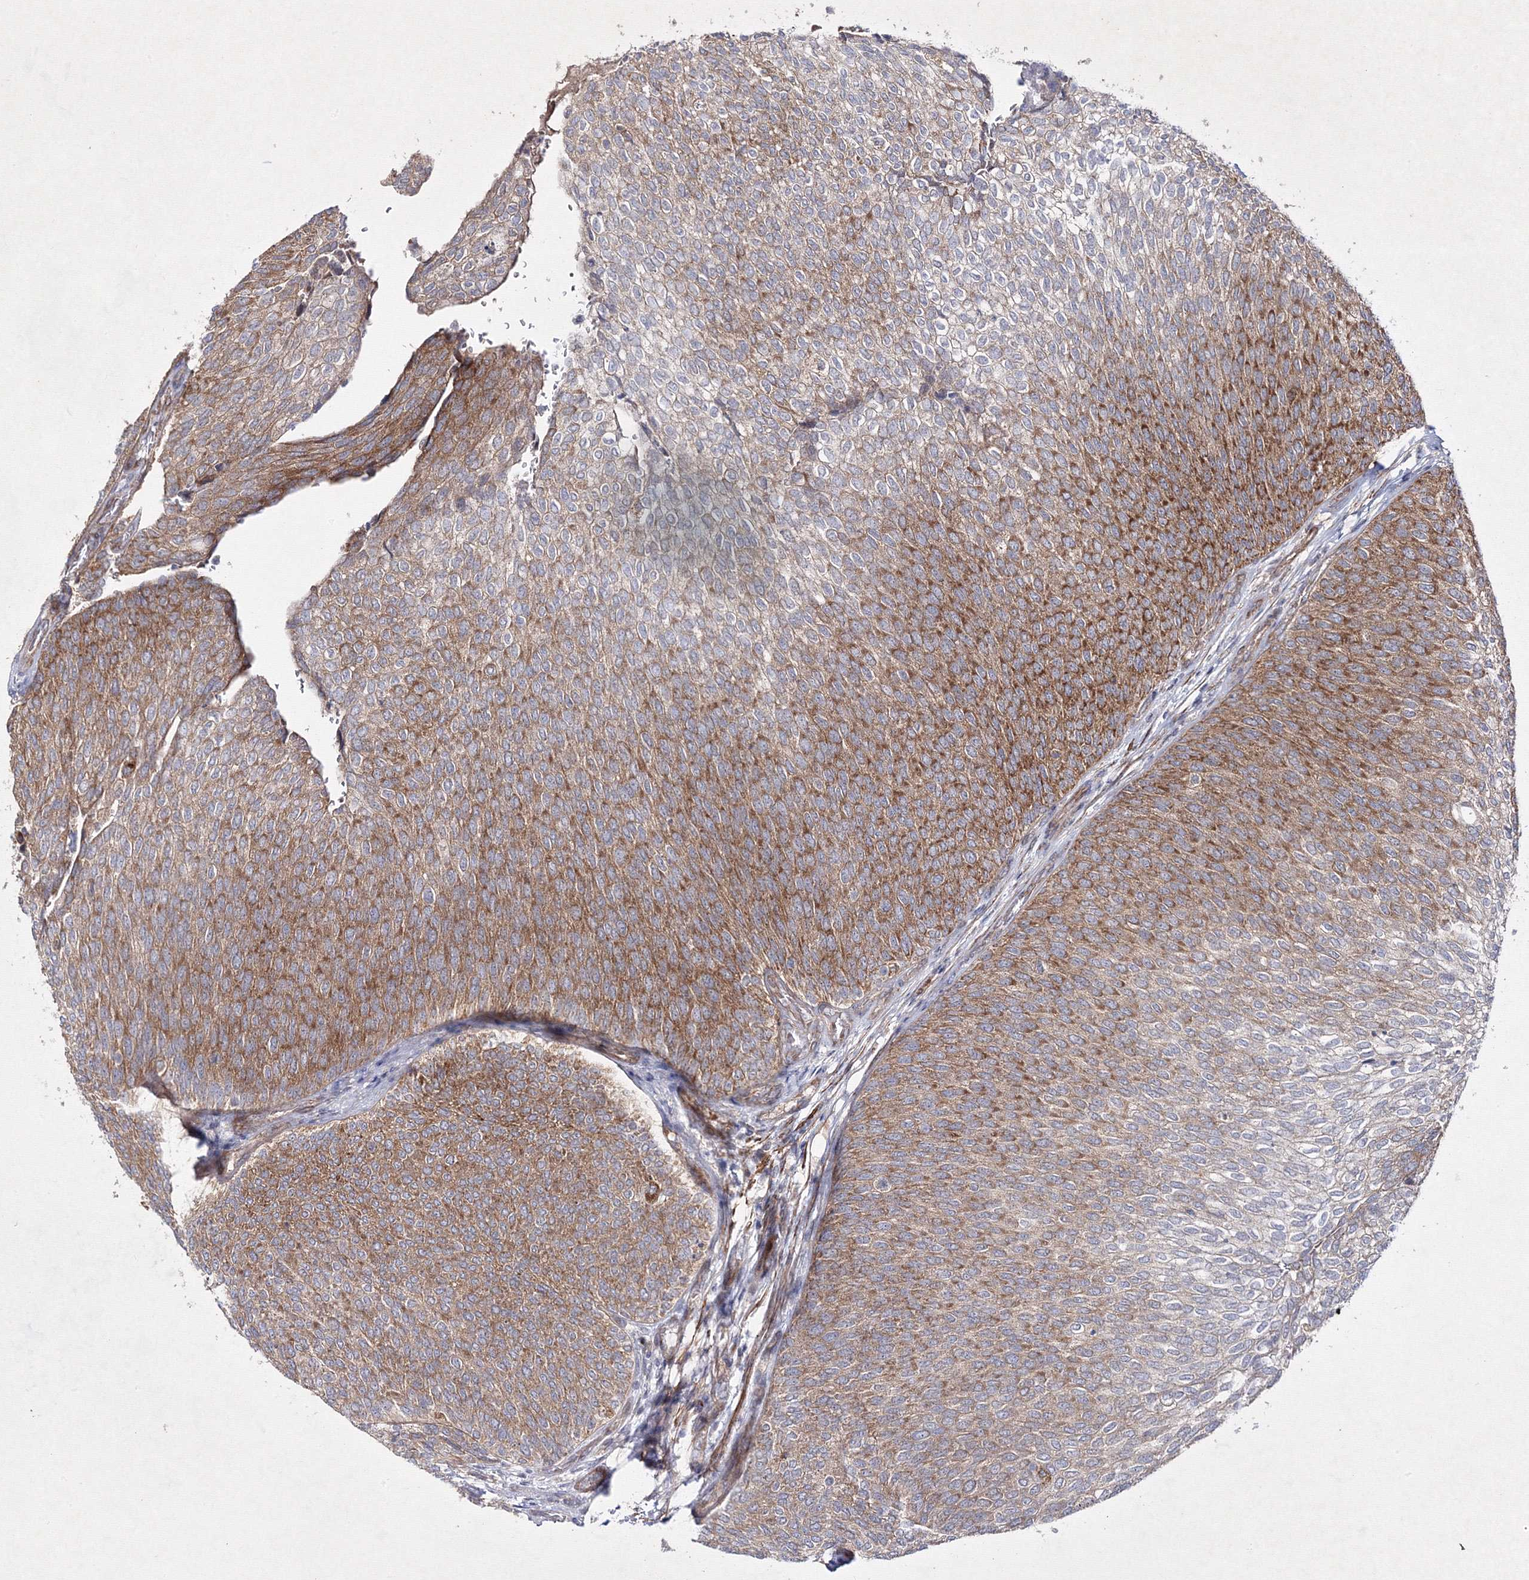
{"staining": {"intensity": "moderate", "quantity": ">75%", "location": "cytoplasmic/membranous"}, "tissue": "urothelial cancer", "cell_type": "Tumor cells", "image_type": "cancer", "snomed": [{"axis": "morphology", "description": "Urothelial carcinoma, Low grade"}, {"axis": "topography", "description": "Urinary bladder"}], "caption": "Immunohistochemical staining of human low-grade urothelial carcinoma demonstrates medium levels of moderate cytoplasmic/membranous positivity in about >75% of tumor cells.", "gene": "GFM1", "patient": {"sex": "female", "age": 79}}